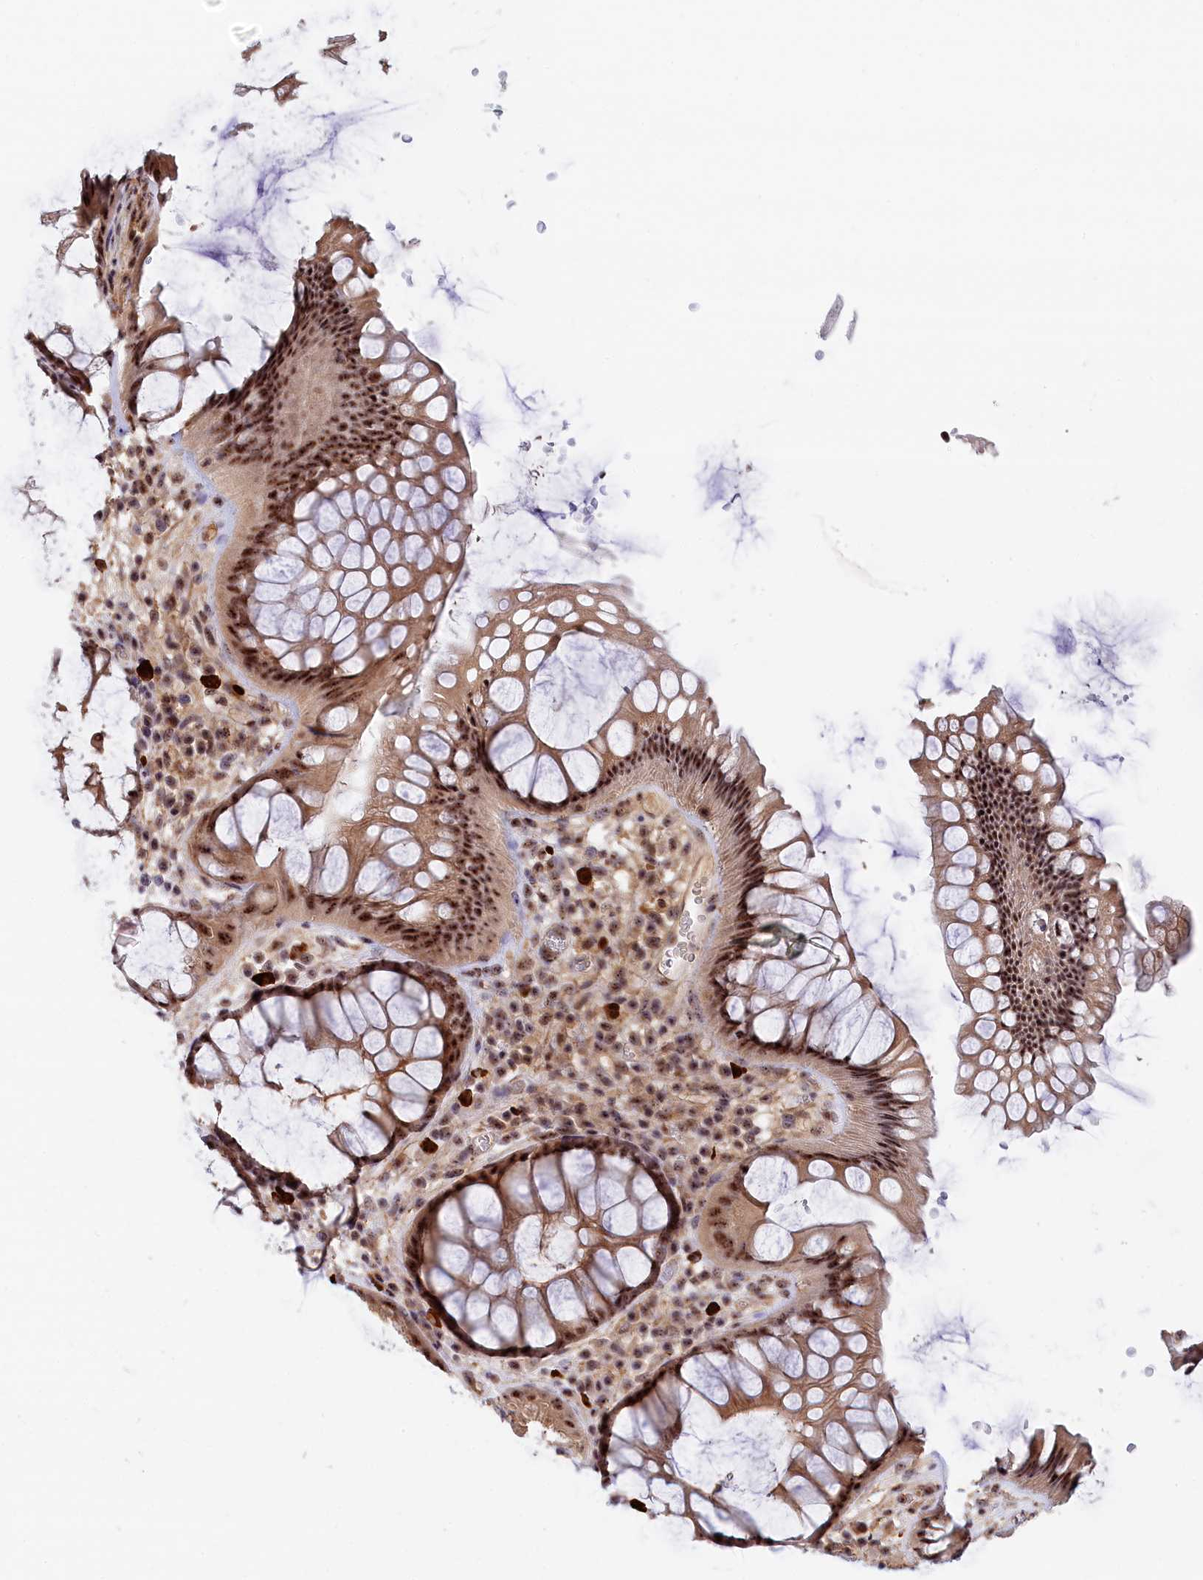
{"staining": {"intensity": "strong", "quantity": ">75%", "location": "nuclear"}, "tissue": "rectum", "cell_type": "Glandular cells", "image_type": "normal", "snomed": [{"axis": "morphology", "description": "Normal tissue, NOS"}, {"axis": "topography", "description": "Rectum"}], "caption": "Protein expression analysis of benign human rectum reveals strong nuclear staining in about >75% of glandular cells. (Stains: DAB in brown, nuclei in blue, Microscopy: brightfield microscopy at high magnification).", "gene": "TAB1", "patient": {"sex": "male", "age": 51}}